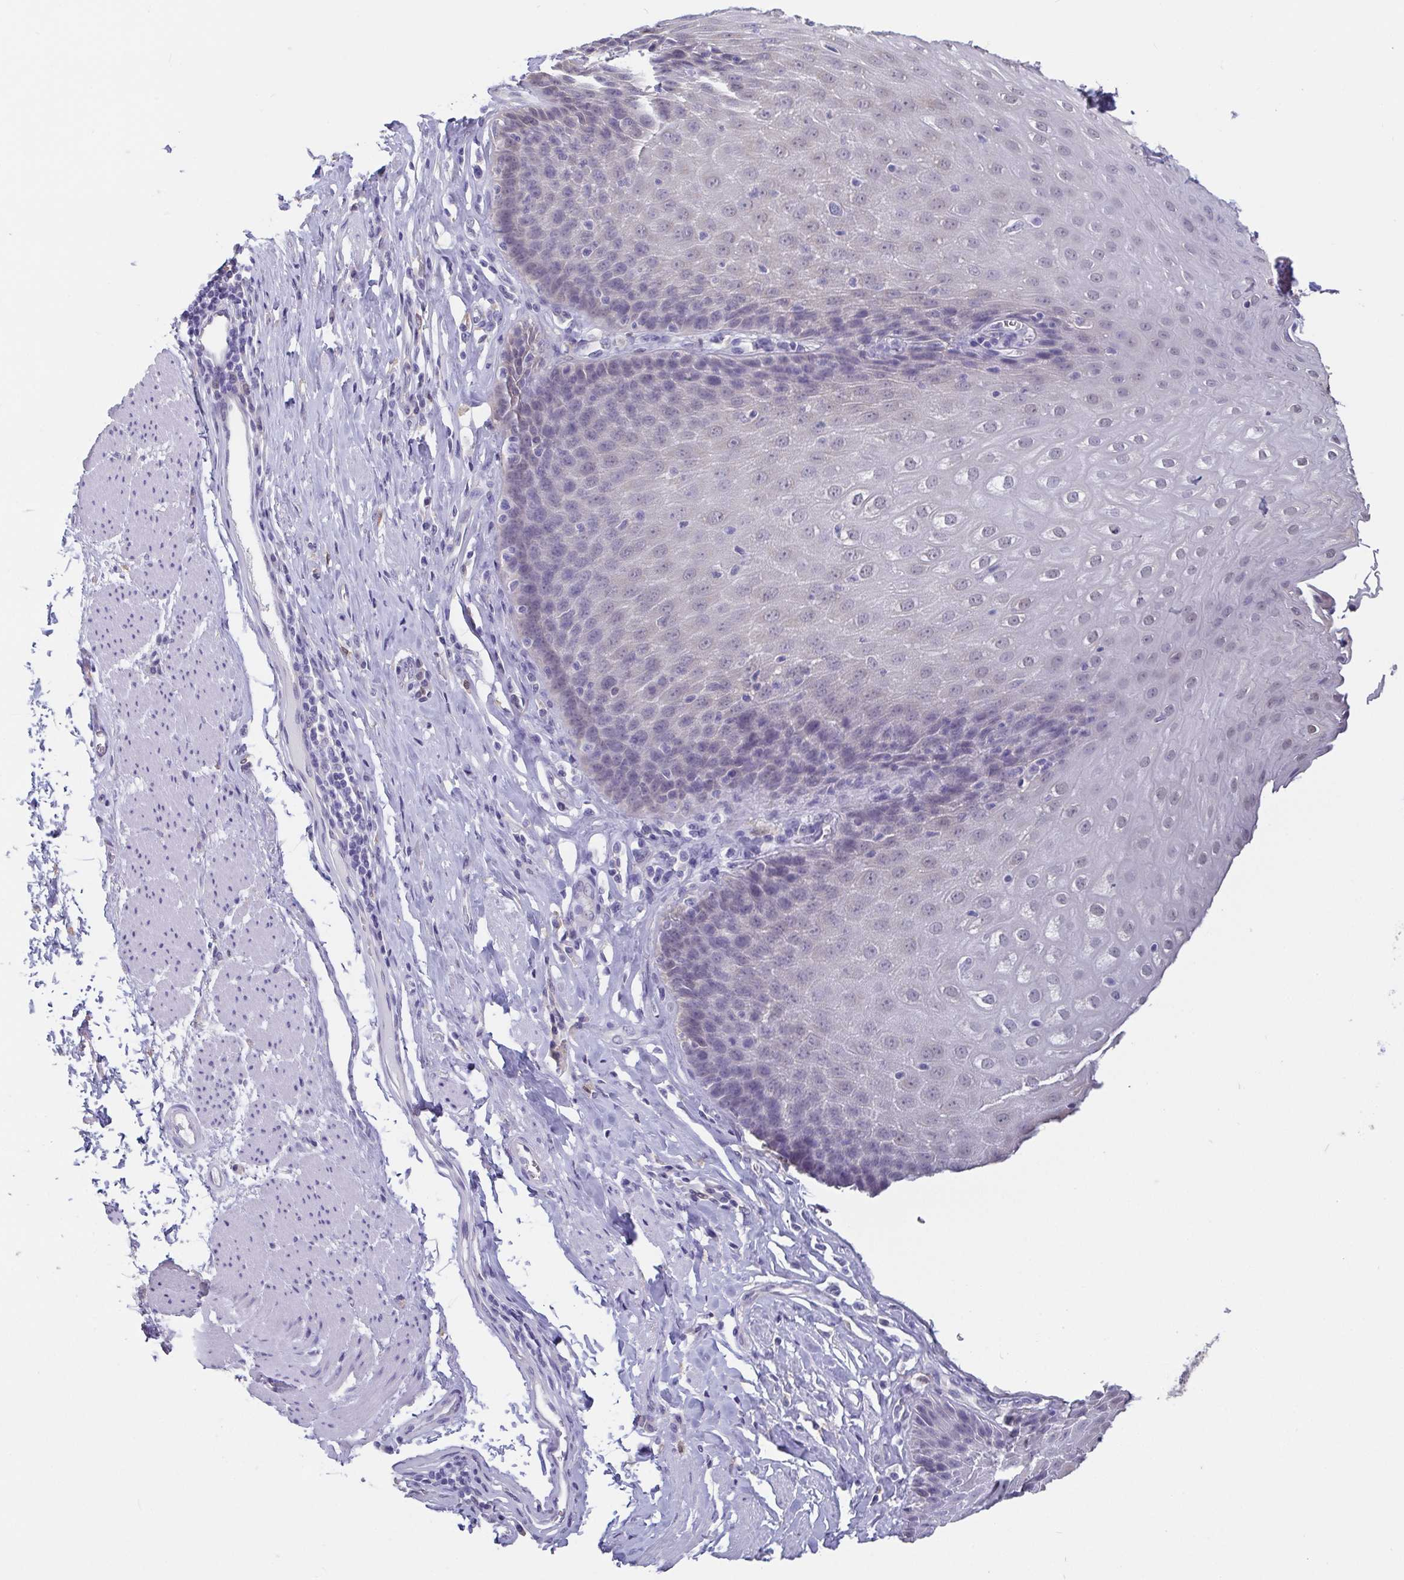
{"staining": {"intensity": "moderate", "quantity": "<25%", "location": "nuclear"}, "tissue": "esophagus", "cell_type": "Squamous epithelial cells", "image_type": "normal", "snomed": [{"axis": "morphology", "description": "Normal tissue, NOS"}, {"axis": "topography", "description": "Esophagus"}], "caption": "A high-resolution micrograph shows immunohistochemistry (IHC) staining of benign esophagus, which reveals moderate nuclear positivity in about <25% of squamous epithelial cells. The staining was performed using DAB (3,3'-diaminobenzidine), with brown indicating positive protein expression. Nuclei are stained blue with hematoxylin.", "gene": "IDH1", "patient": {"sex": "female", "age": 61}}